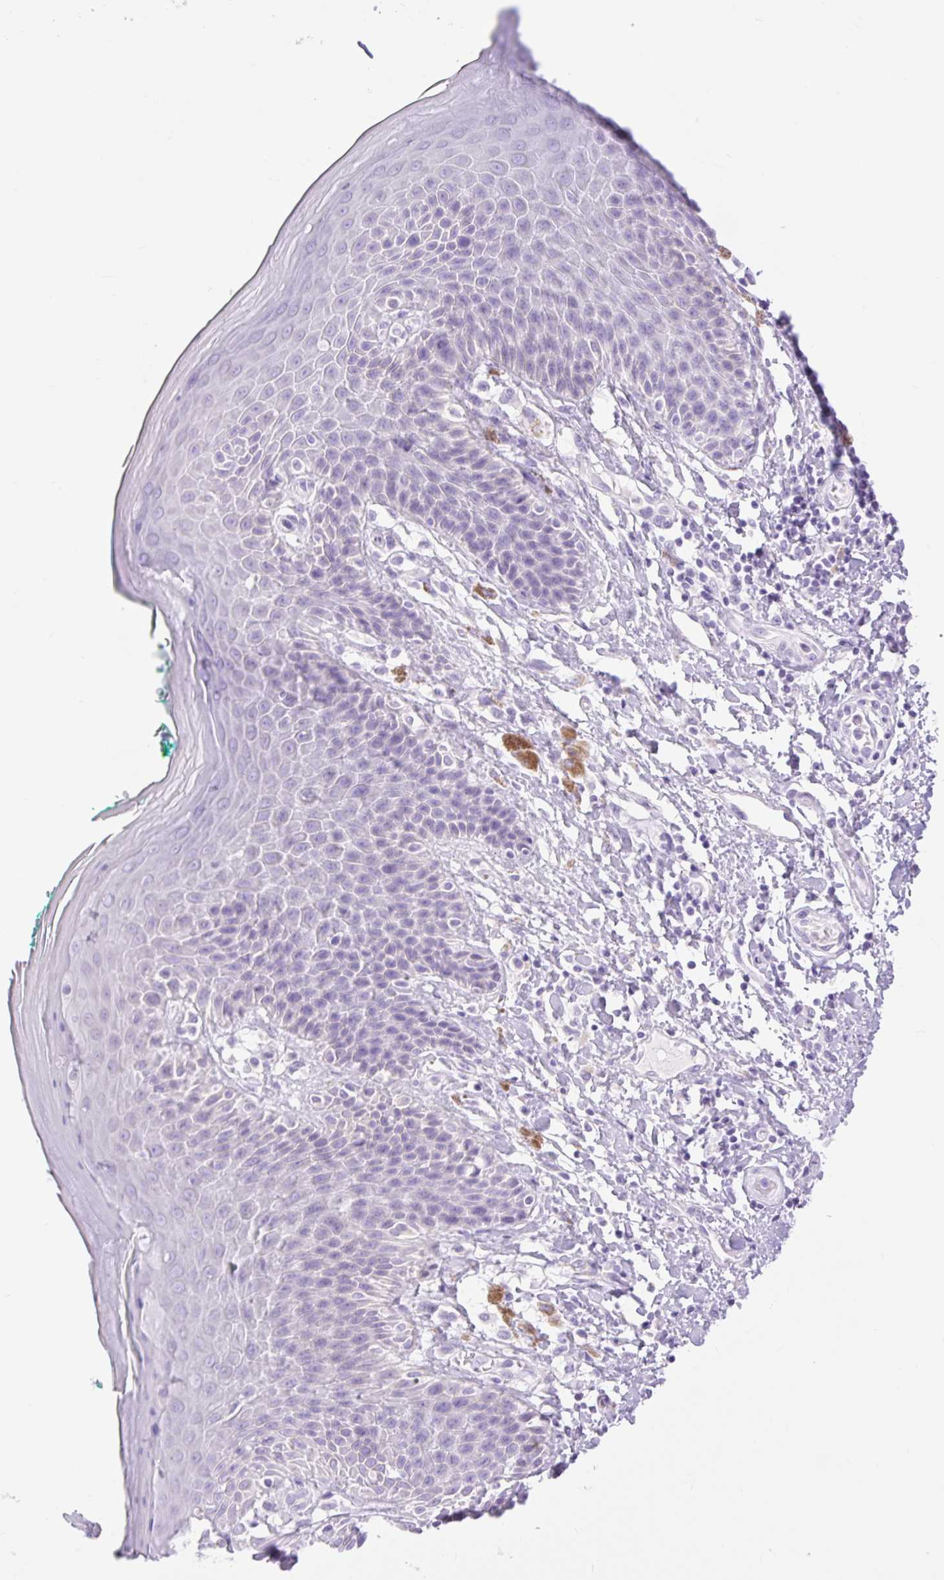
{"staining": {"intensity": "negative", "quantity": "none", "location": "none"}, "tissue": "skin", "cell_type": "Epidermal cells", "image_type": "normal", "snomed": [{"axis": "morphology", "description": "Normal tissue, NOS"}, {"axis": "topography", "description": "Peripheral nerve tissue"}], "caption": "Histopathology image shows no significant protein positivity in epidermal cells of normal skin. (DAB (3,3'-diaminobenzidine) immunohistochemistry, high magnification).", "gene": "SLC25A40", "patient": {"sex": "male", "age": 51}}